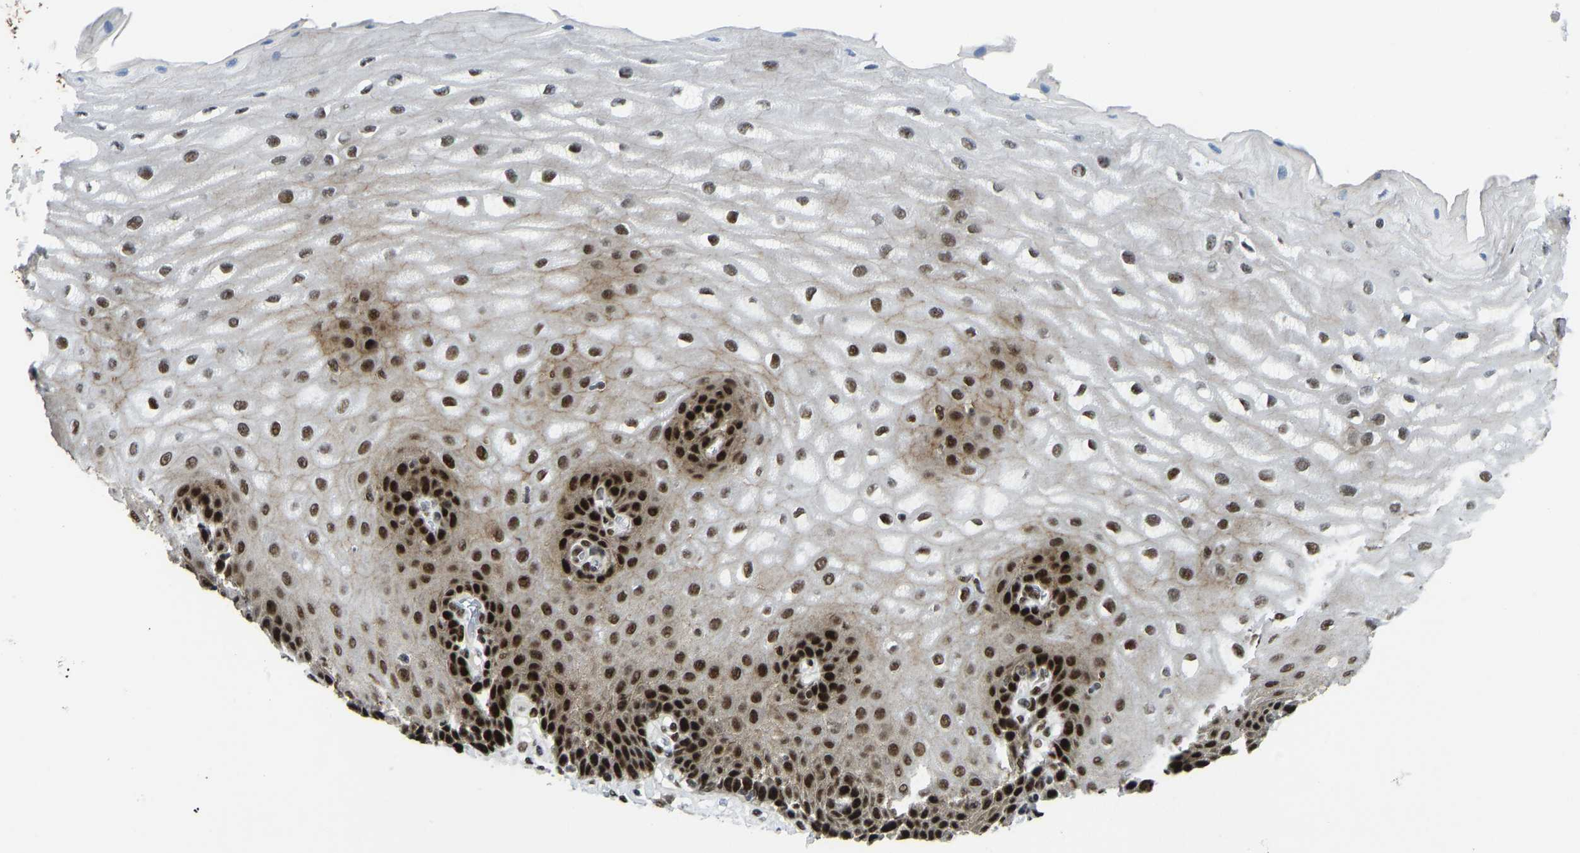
{"staining": {"intensity": "strong", "quantity": ">75%", "location": "cytoplasmic/membranous,nuclear"}, "tissue": "esophagus", "cell_type": "Squamous epithelial cells", "image_type": "normal", "snomed": [{"axis": "morphology", "description": "Normal tissue, NOS"}, {"axis": "topography", "description": "Esophagus"}], "caption": "This micrograph exhibits benign esophagus stained with IHC to label a protein in brown. The cytoplasmic/membranous,nuclear of squamous epithelial cells show strong positivity for the protein. Nuclei are counter-stained blue.", "gene": "FOXK1", "patient": {"sex": "male", "age": 54}}